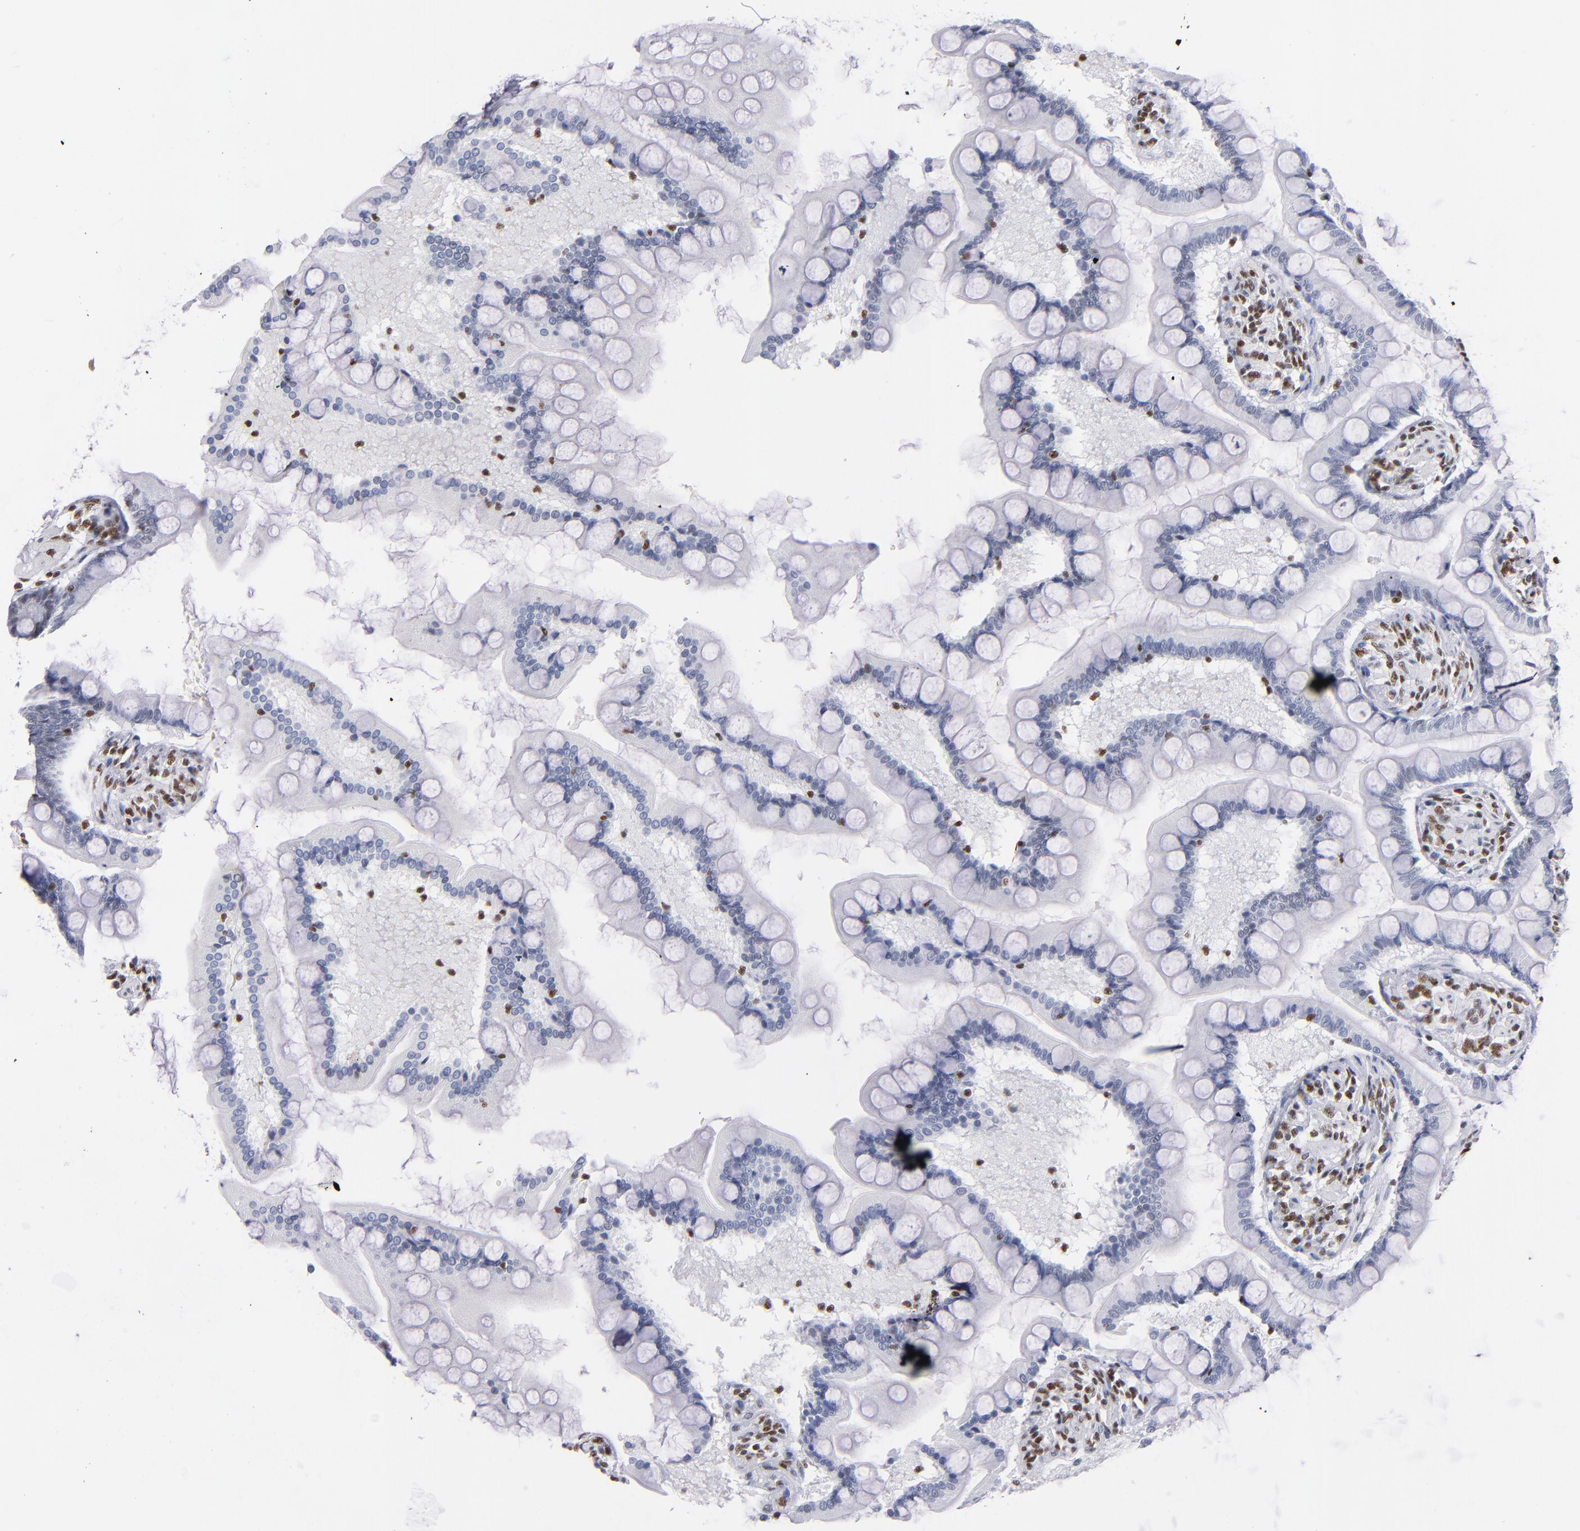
{"staining": {"intensity": "negative", "quantity": "none", "location": "none"}, "tissue": "small intestine", "cell_type": "Glandular cells", "image_type": "normal", "snomed": [{"axis": "morphology", "description": "Normal tissue, NOS"}, {"axis": "topography", "description": "Small intestine"}], "caption": "Small intestine stained for a protein using immunohistochemistry (IHC) shows no expression glandular cells.", "gene": "IFI16", "patient": {"sex": "male", "age": 41}}